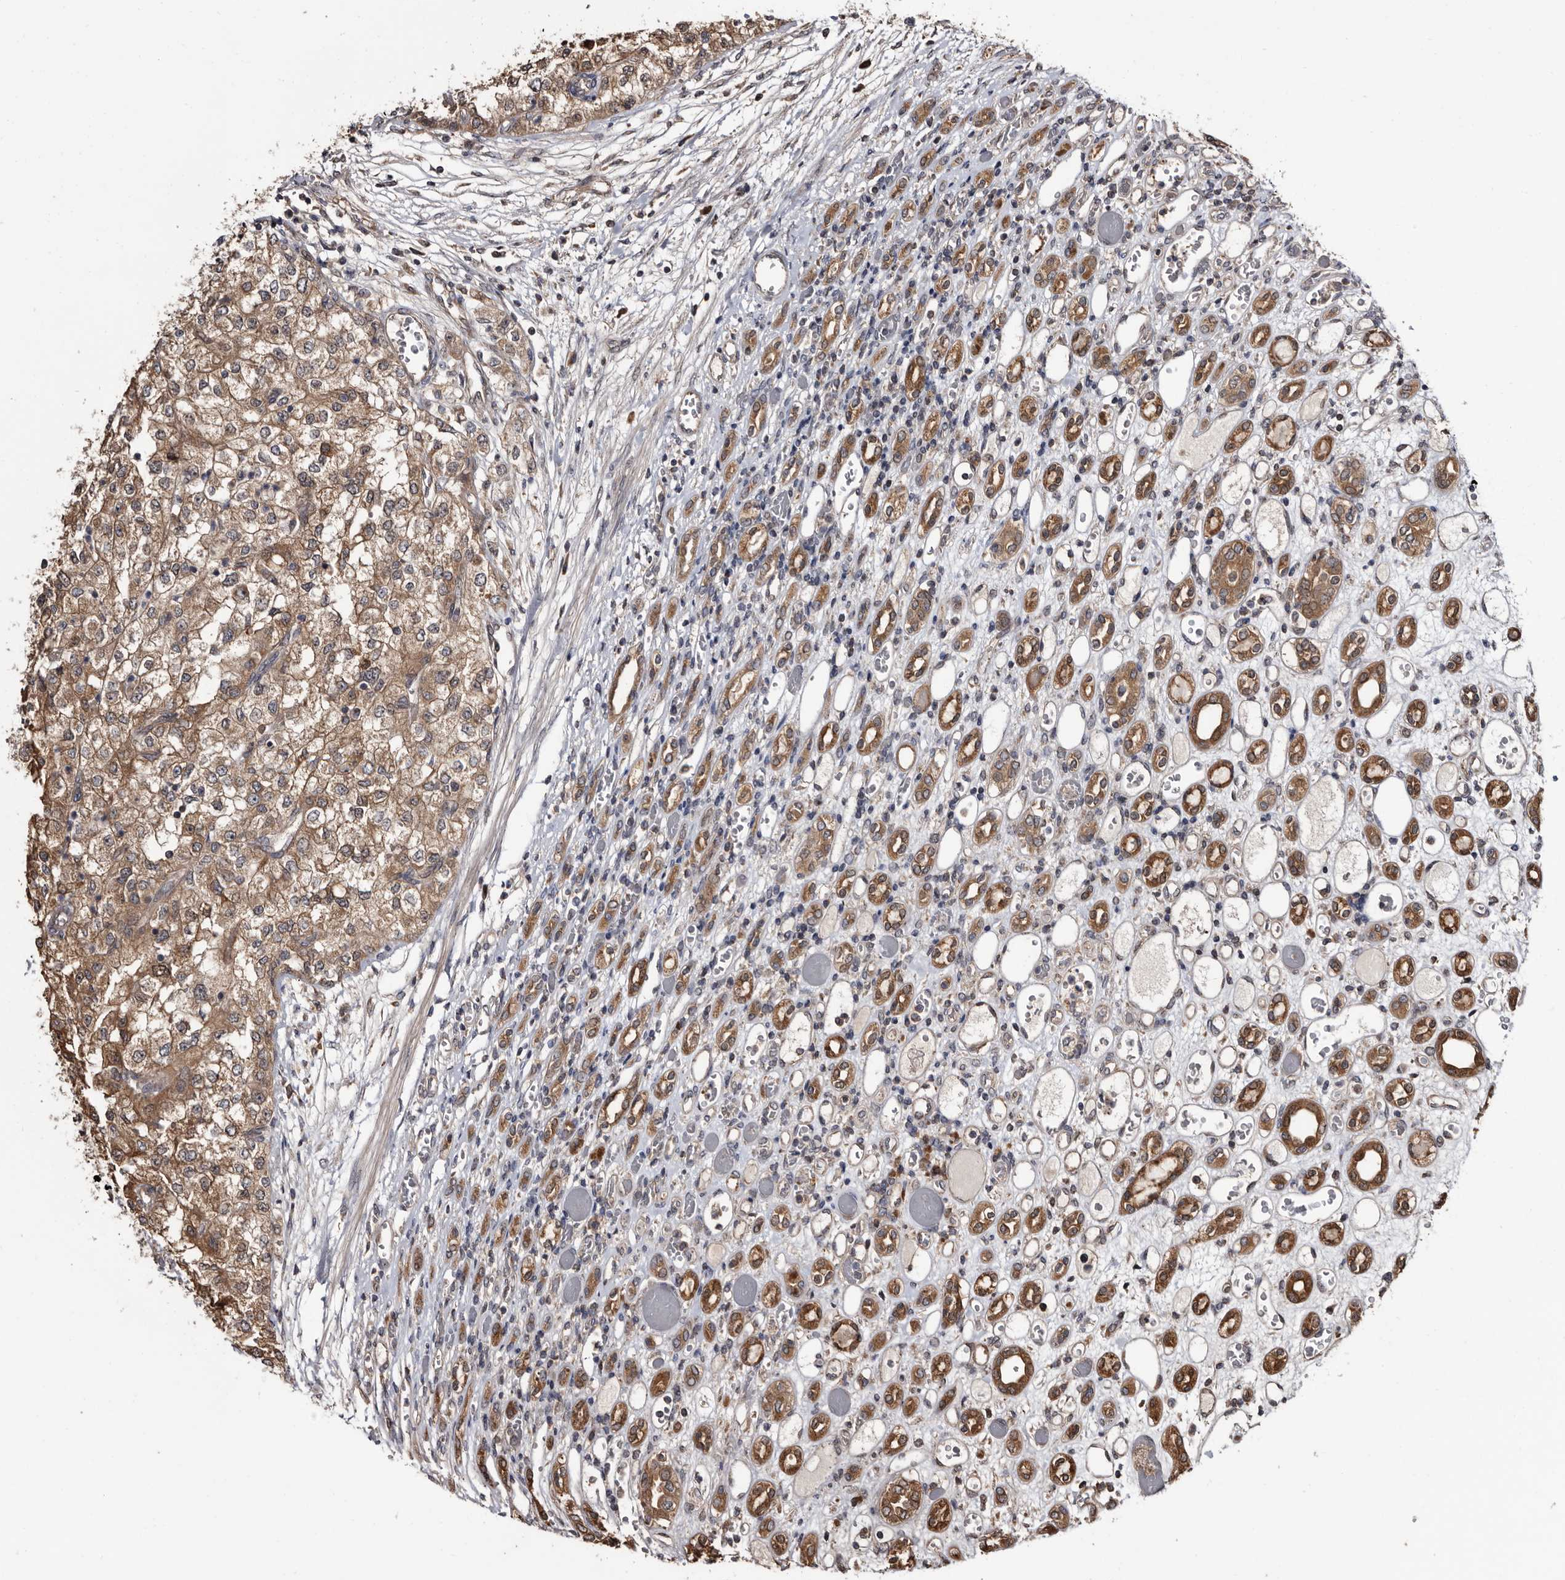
{"staining": {"intensity": "moderate", "quantity": ">75%", "location": "cytoplasmic/membranous"}, "tissue": "renal cancer", "cell_type": "Tumor cells", "image_type": "cancer", "snomed": [{"axis": "morphology", "description": "Adenocarcinoma, NOS"}, {"axis": "topography", "description": "Kidney"}], "caption": "Adenocarcinoma (renal) stained with DAB (3,3'-diaminobenzidine) IHC shows medium levels of moderate cytoplasmic/membranous staining in about >75% of tumor cells.", "gene": "TTI2", "patient": {"sex": "female", "age": 54}}